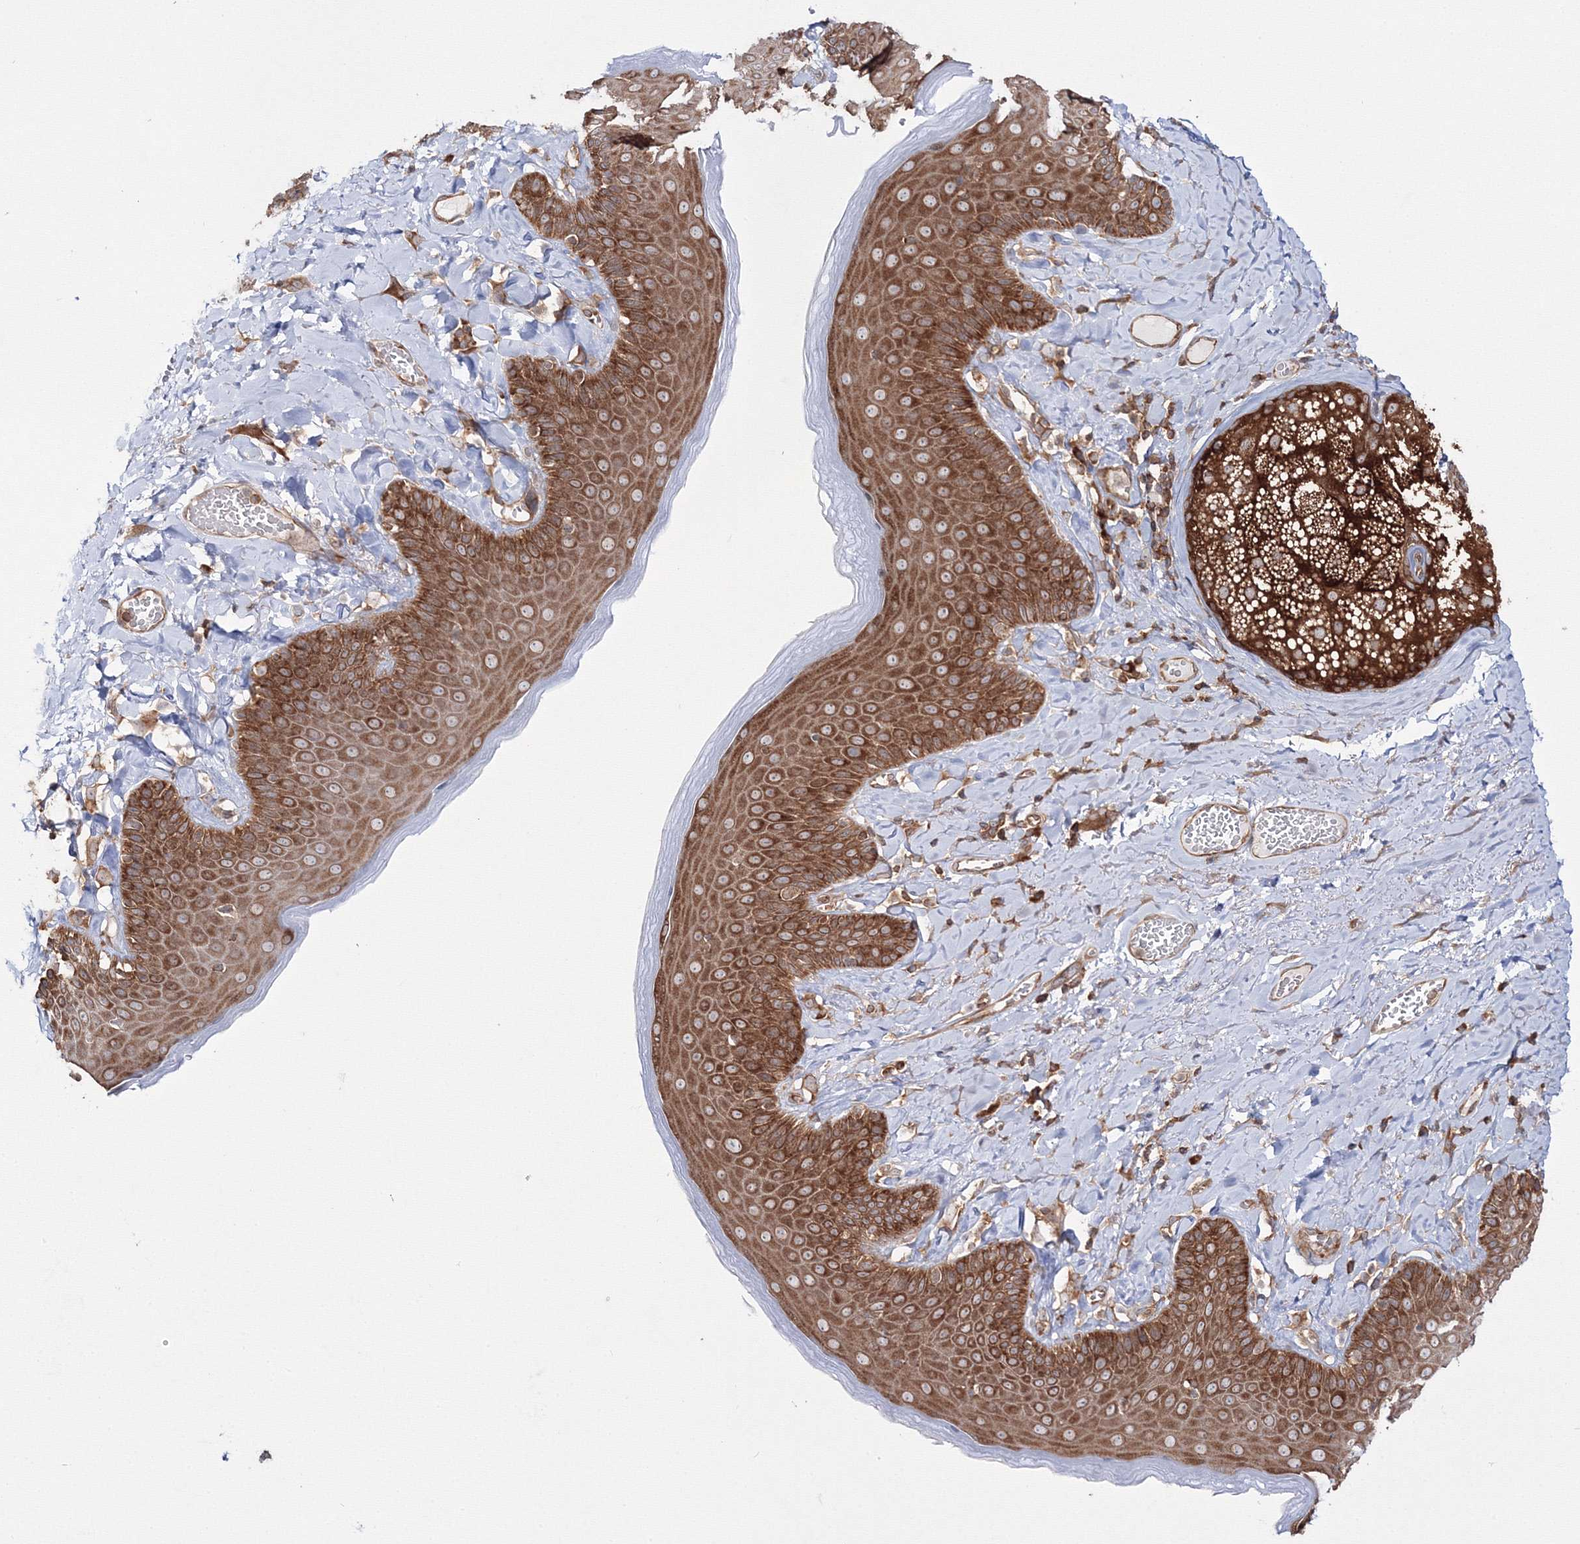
{"staining": {"intensity": "strong", "quantity": ">75%", "location": "cytoplasmic/membranous"}, "tissue": "skin", "cell_type": "Epidermal cells", "image_type": "normal", "snomed": [{"axis": "morphology", "description": "Normal tissue, NOS"}, {"axis": "topography", "description": "Anal"}], "caption": "About >75% of epidermal cells in normal skin show strong cytoplasmic/membranous protein positivity as visualized by brown immunohistochemical staining.", "gene": "HARS1", "patient": {"sex": "male", "age": 69}}